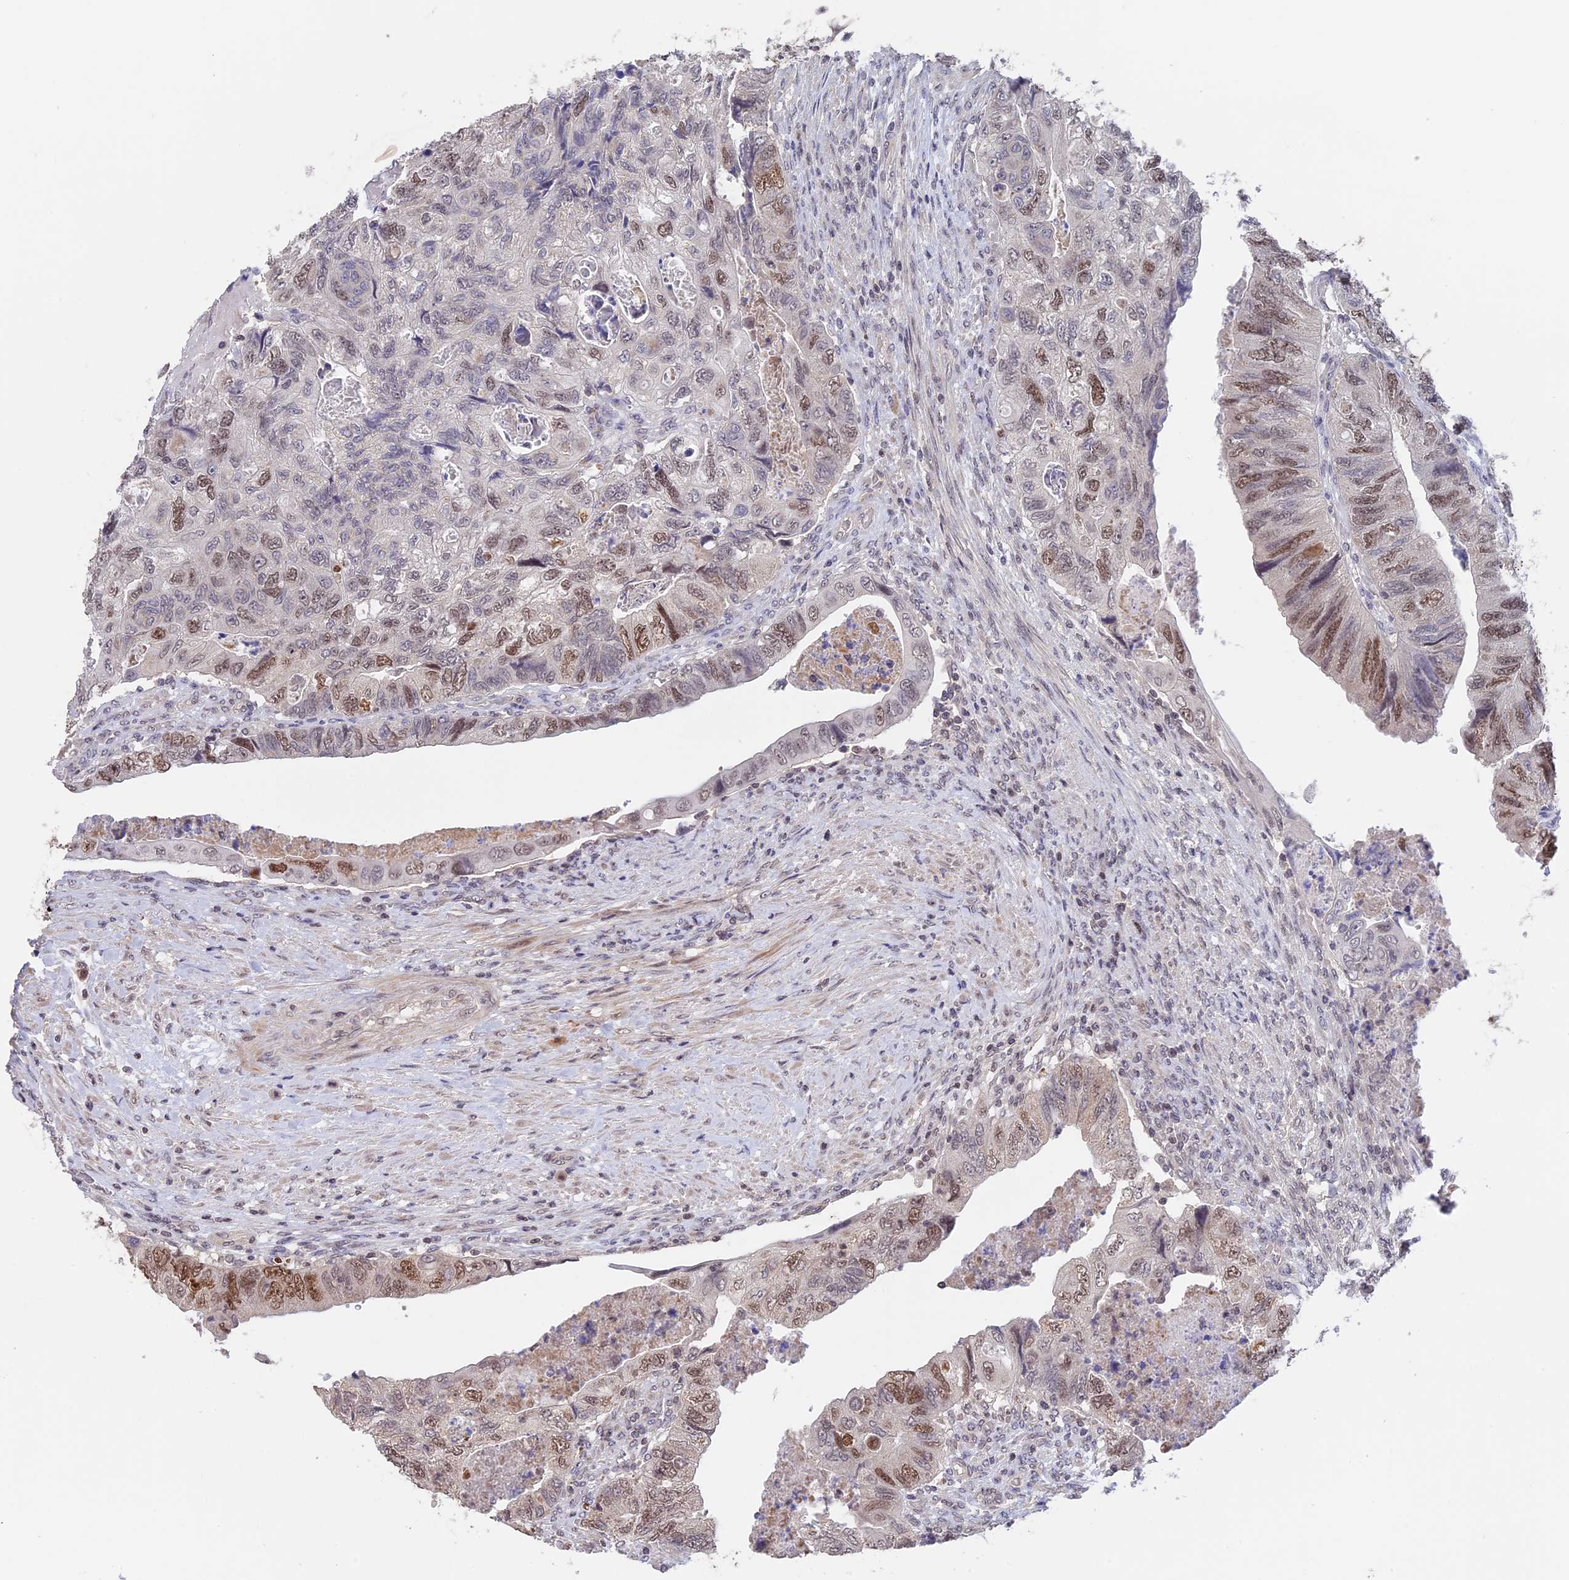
{"staining": {"intensity": "moderate", "quantity": "<25%", "location": "nuclear"}, "tissue": "colorectal cancer", "cell_type": "Tumor cells", "image_type": "cancer", "snomed": [{"axis": "morphology", "description": "Adenocarcinoma, NOS"}, {"axis": "topography", "description": "Rectum"}], "caption": "Protein staining of adenocarcinoma (colorectal) tissue shows moderate nuclear staining in about <25% of tumor cells.", "gene": "RFC5", "patient": {"sex": "male", "age": 63}}